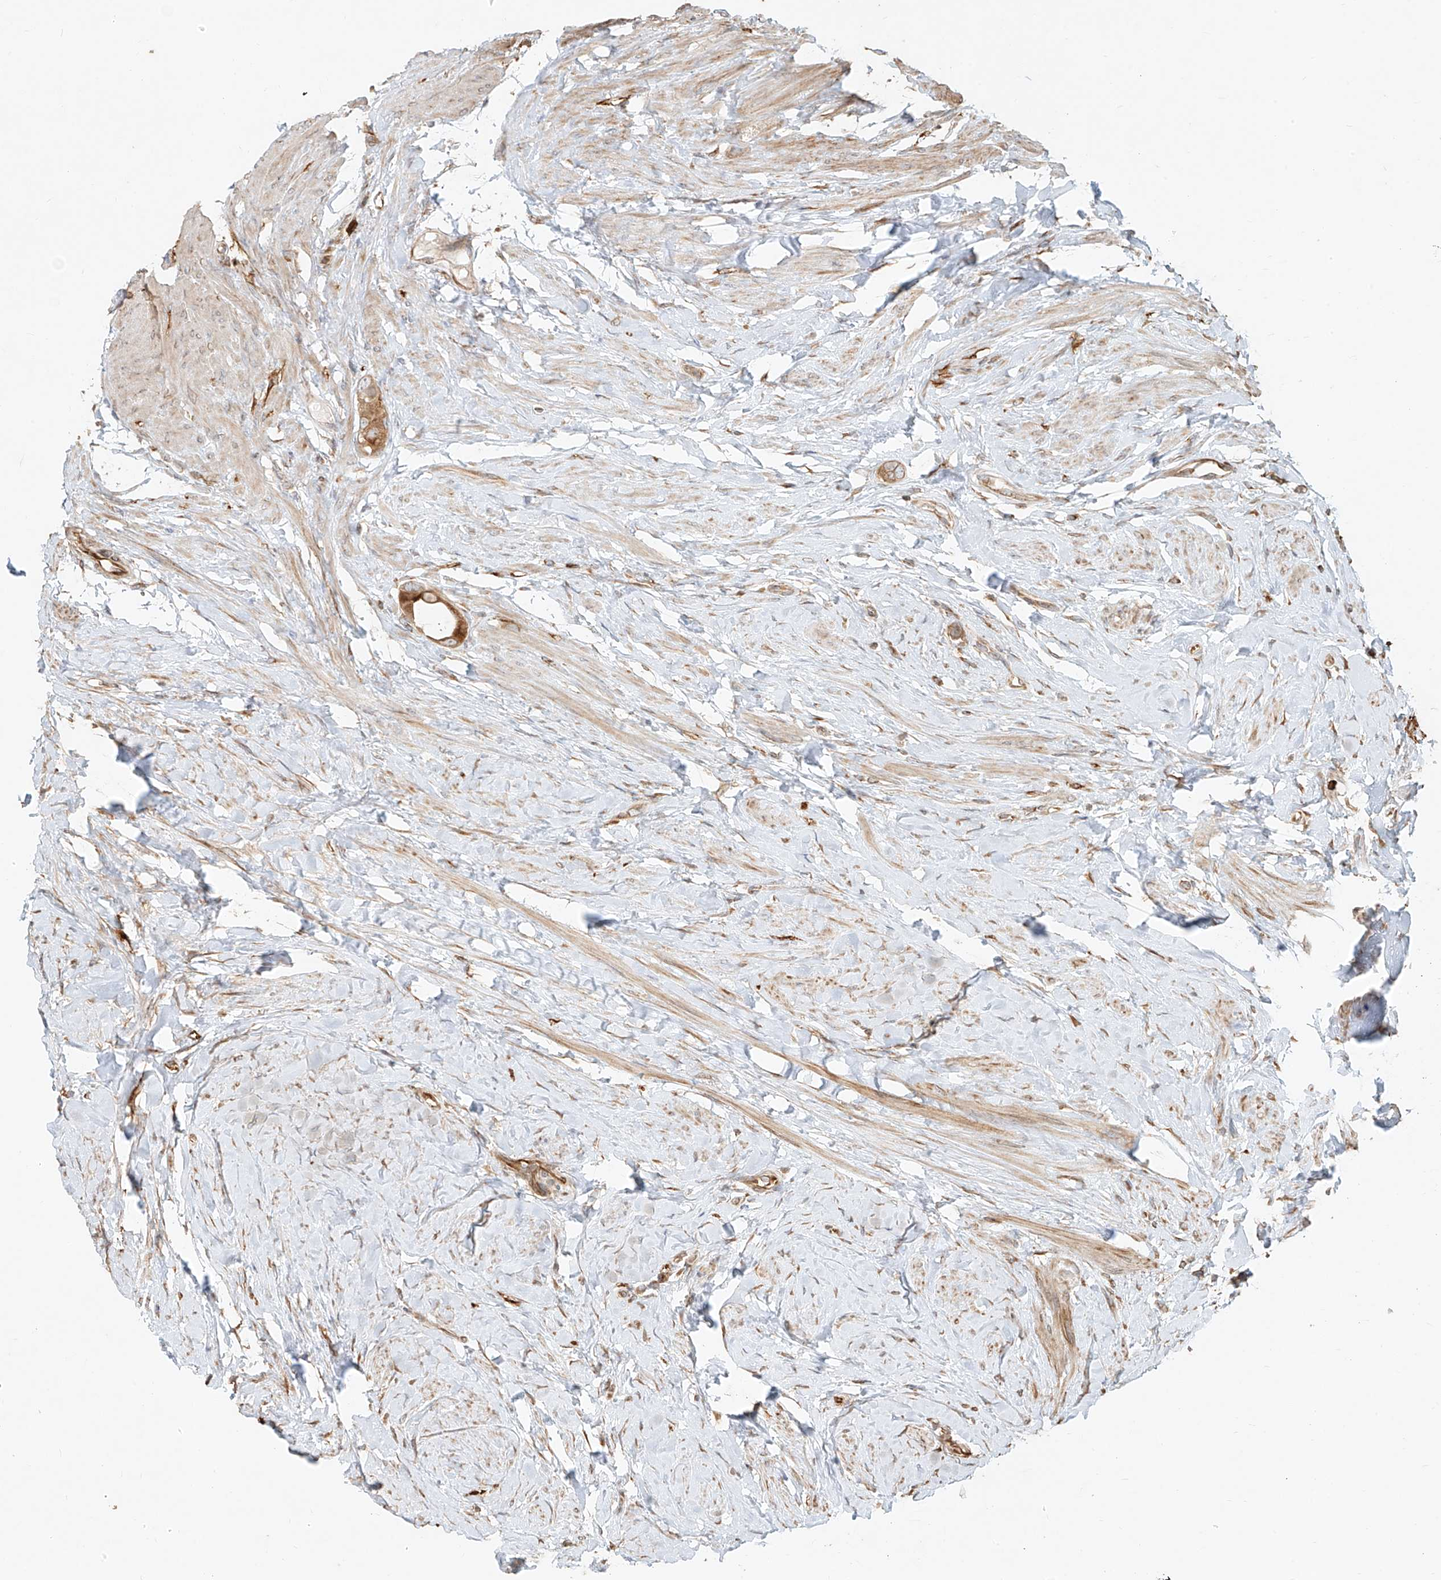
{"staining": {"intensity": "moderate", "quantity": ">75%", "location": "cytoplasmic/membranous"}, "tissue": "colorectal cancer", "cell_type": "Tumor cells", "image_type": "cancer", "snomed": [{"axis": "morphology", "description": "Adenocarcinoma, NOS"}, {"axis": "topography", "description": "Rectum"}], "caption": "An image of colorectal cancer (adenocarcinoma) stained for a protein exhibits moderate cytoplasmic/membranous brown staining in tumor cells.", "gene": "EFNB1", "patient": {"sex": "male", "age": 51}}